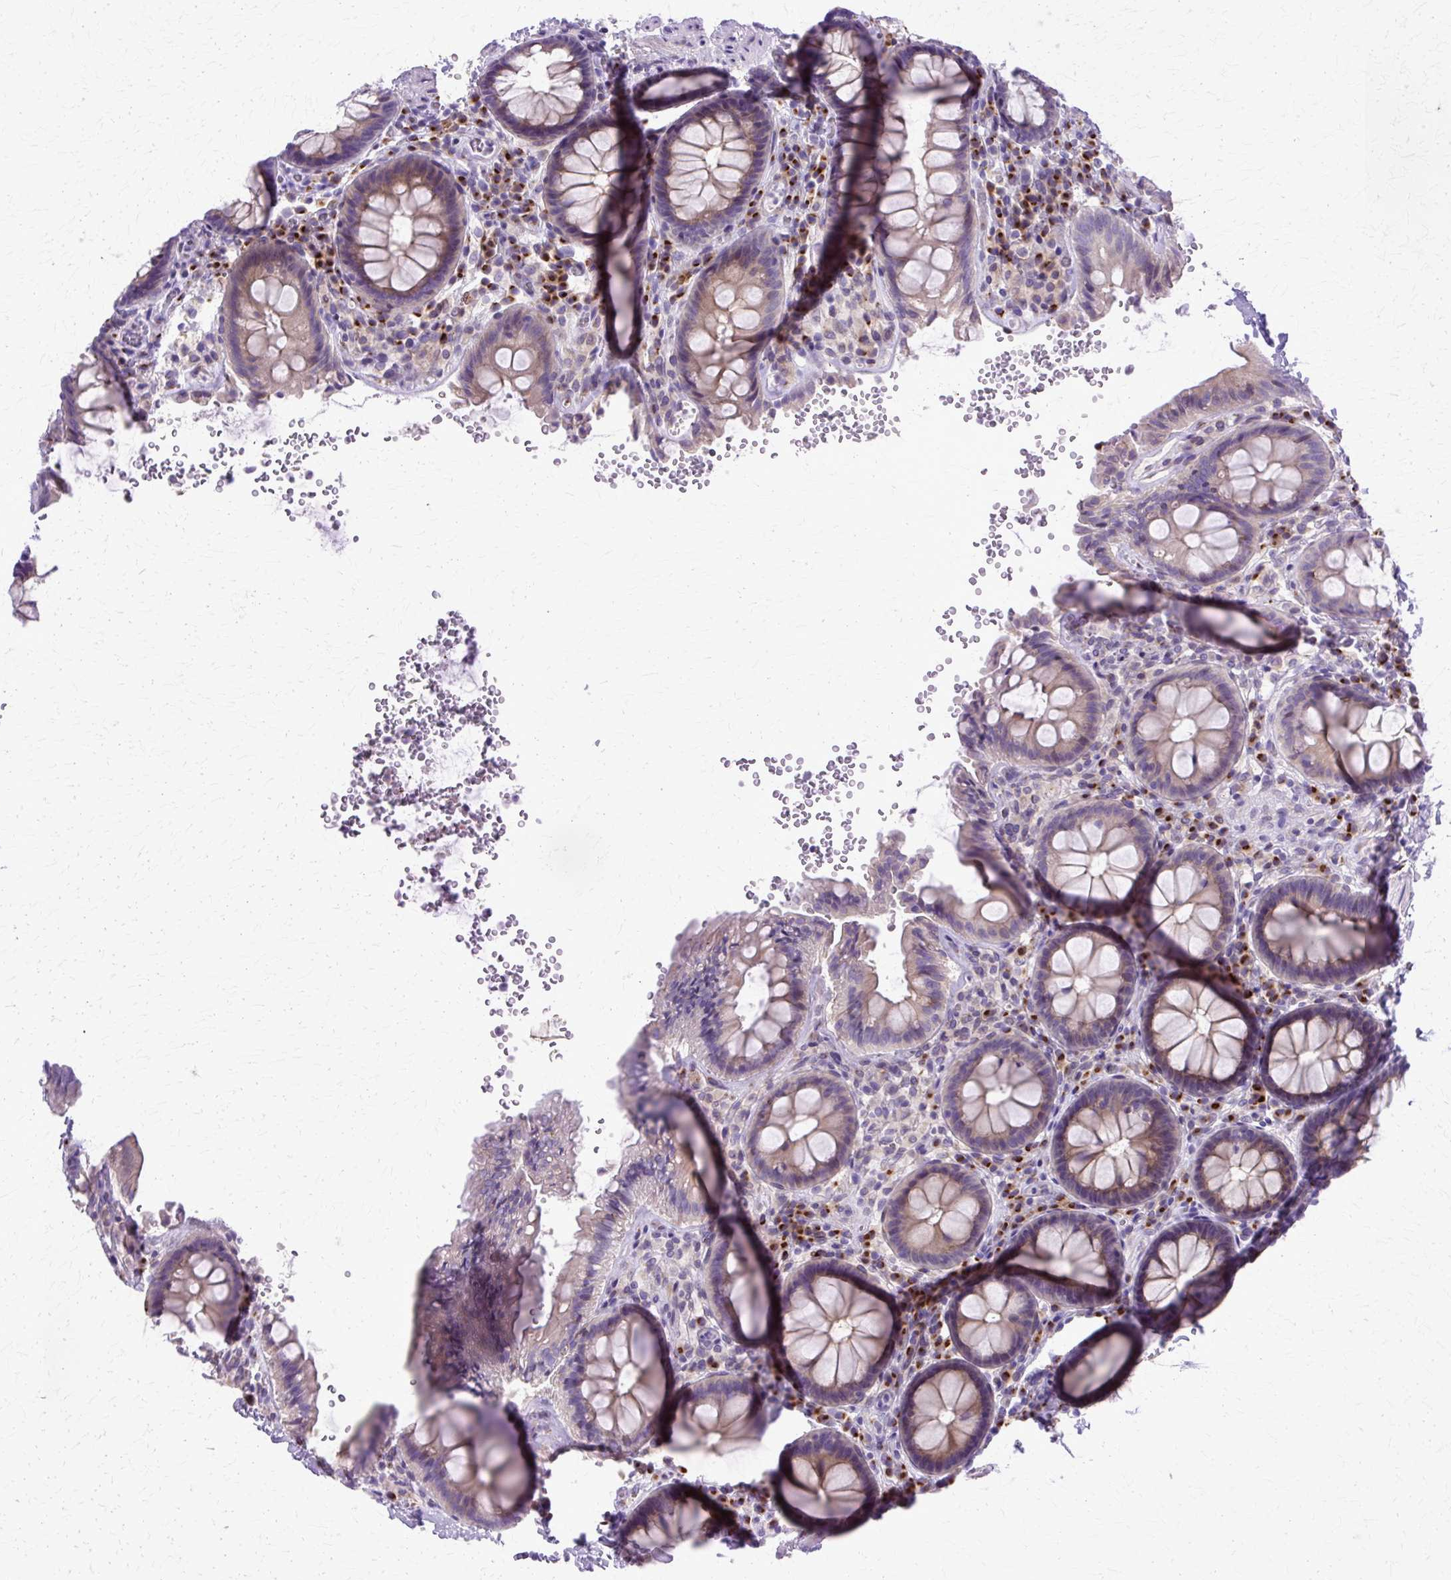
{"staining": {"intensity": "negative", "quantity": "none", "location": "none"}, "tissue": "colon", "cell_type": "Endothelial cells", "image_type": "normal", "snomed": [{"axis": "morphology", "description": "Normal tissue, NOS"}, {"axis": "topography", "description": "Colon"}], "caption": "Immunohistochemical staining of unremarkable colon displays no significant positivity in endothelial cells.", "gene": "TBC1D3B", "patient": {"sex": "male", "age": 84}}